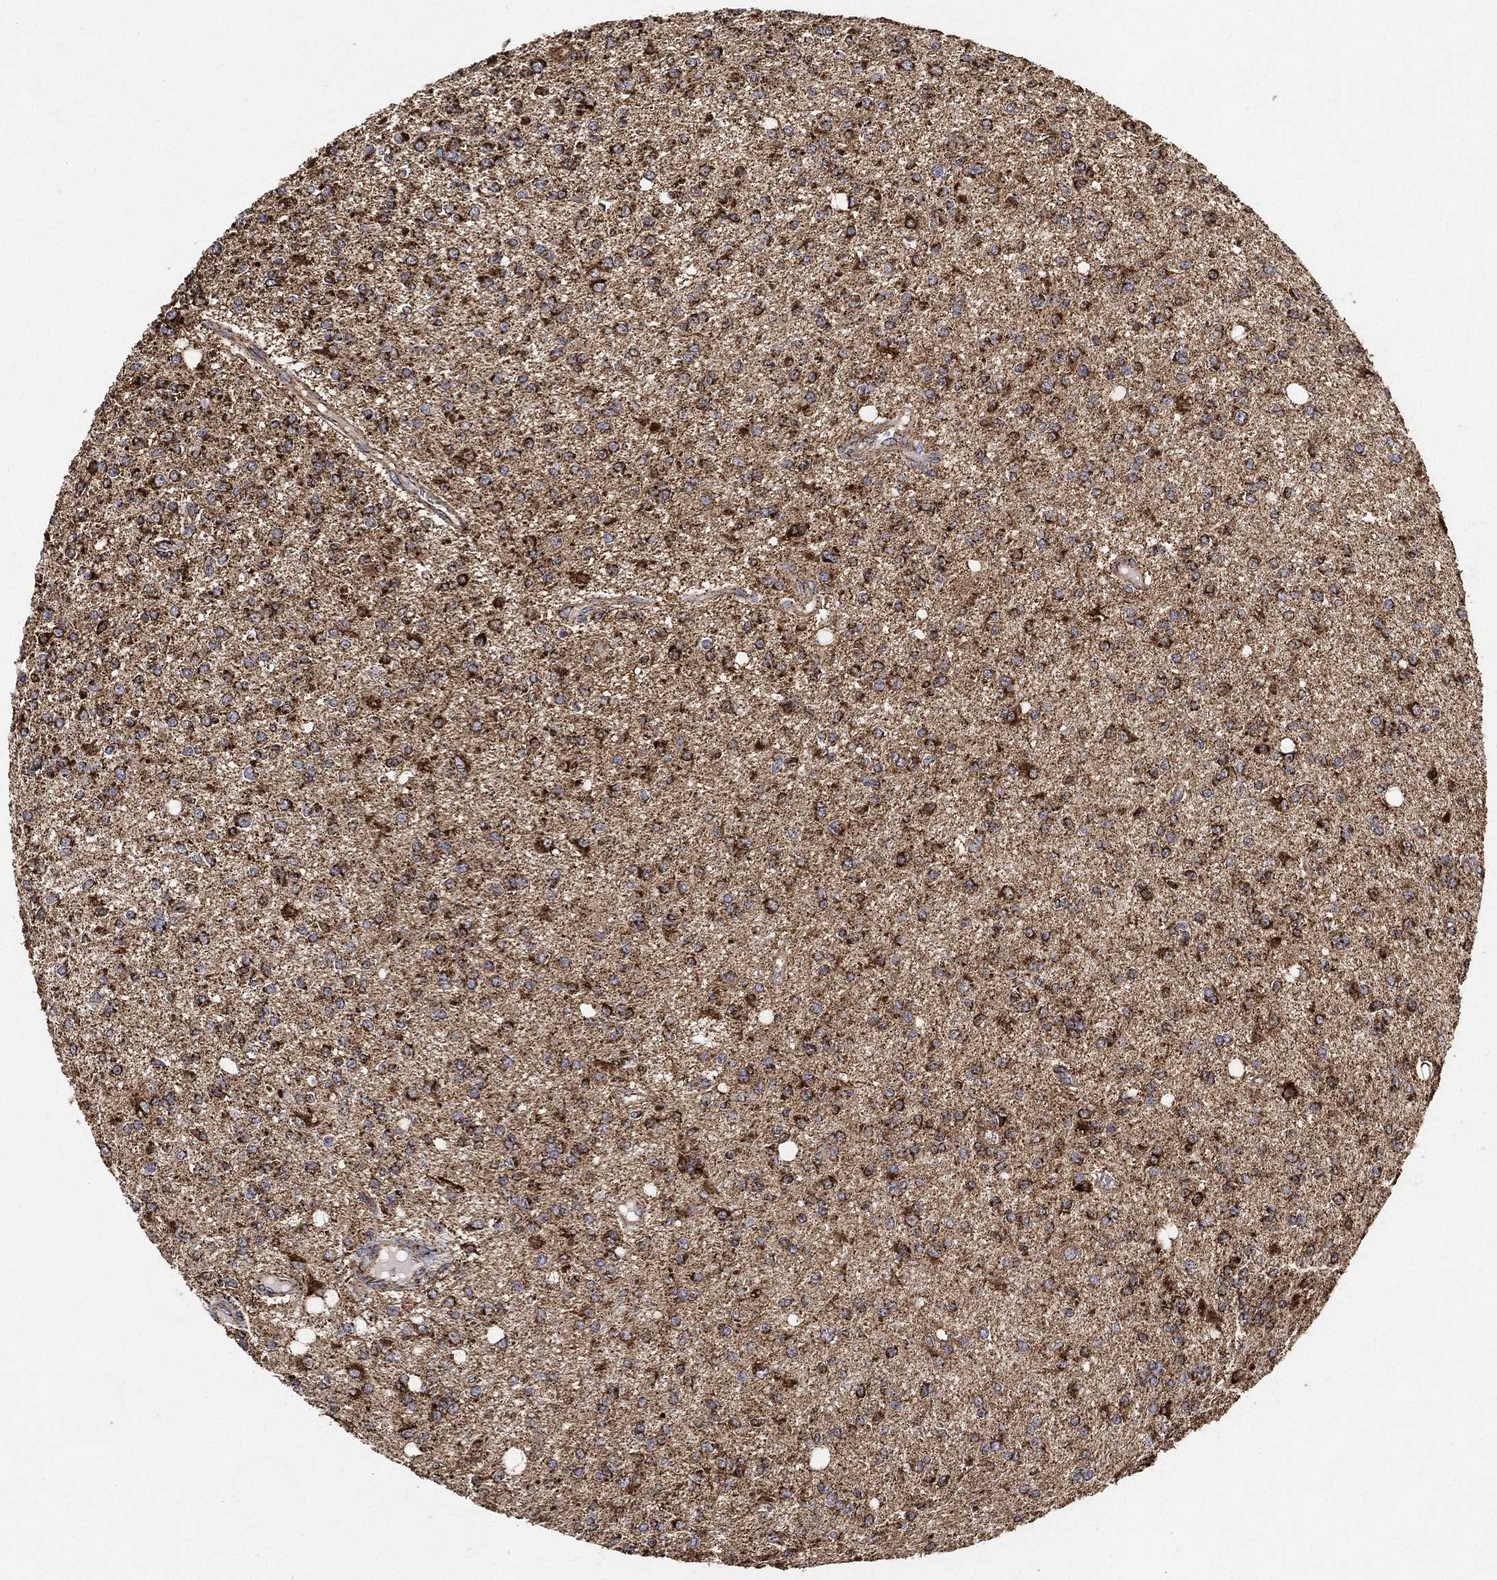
{"staining": {"intensity": "strong", "quantity": ">75%", "location": "cytoplasmic/membranous"}, "tissue": "glioma", "cell_type": "Tumor cells", "image_type": "cancer", "snomed": [{"axis": "morphology", "description": "Glioma, malignant, Low grade"}, {"axis": "topography", "description": "Brain"}], "caption": "Malignant glioma (low-grade) stained with a brown dye displays strong cytoplasmic/membranous positive positivity in about >75% of tumor cells.", "gene": "SLC38A7", "patient": {"sex": "male", "age": 67}}